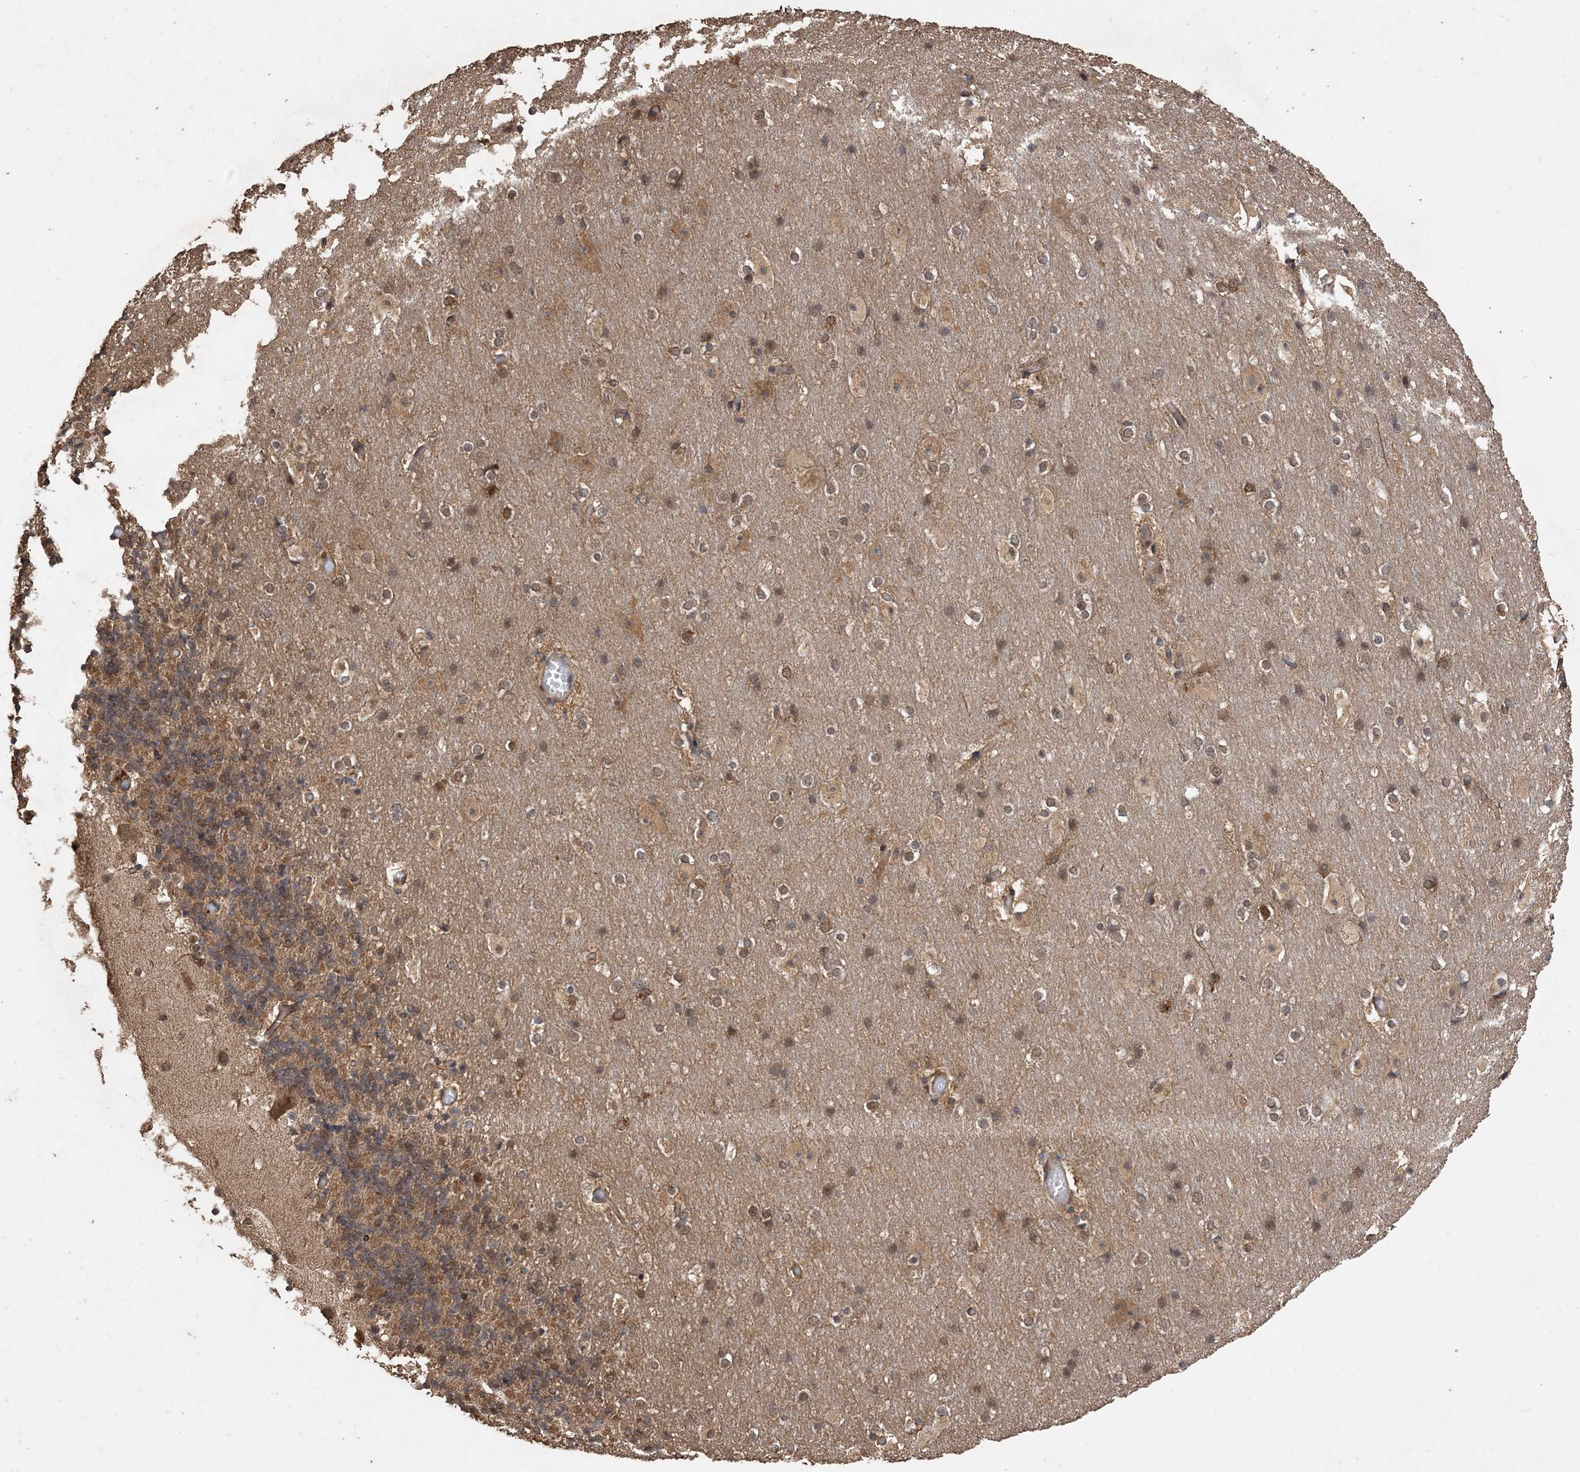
{"staining": {"intensity": "moderate", "quantity": ">75%", "location": "cytoplasmic/membranous,nuclear"}, "tissue": "cerebellum", "cell_type": "Cells in granular layer", "image_type": "normal", "snomed": [{"axis": "morphology", "description": "Normal tissue, NOS"}, {"axis": "topography", "description": "Cerebellum"}], "caption": "Unremarkable cerebellum reveals moderate cytoplasmic/membranous,nuclear positivity in about >75% of cells in granular layer, visualized by immunohistochemistry.", "gene": "ZKSCAN5", "patient": {"sex": "male", "age": 57}}